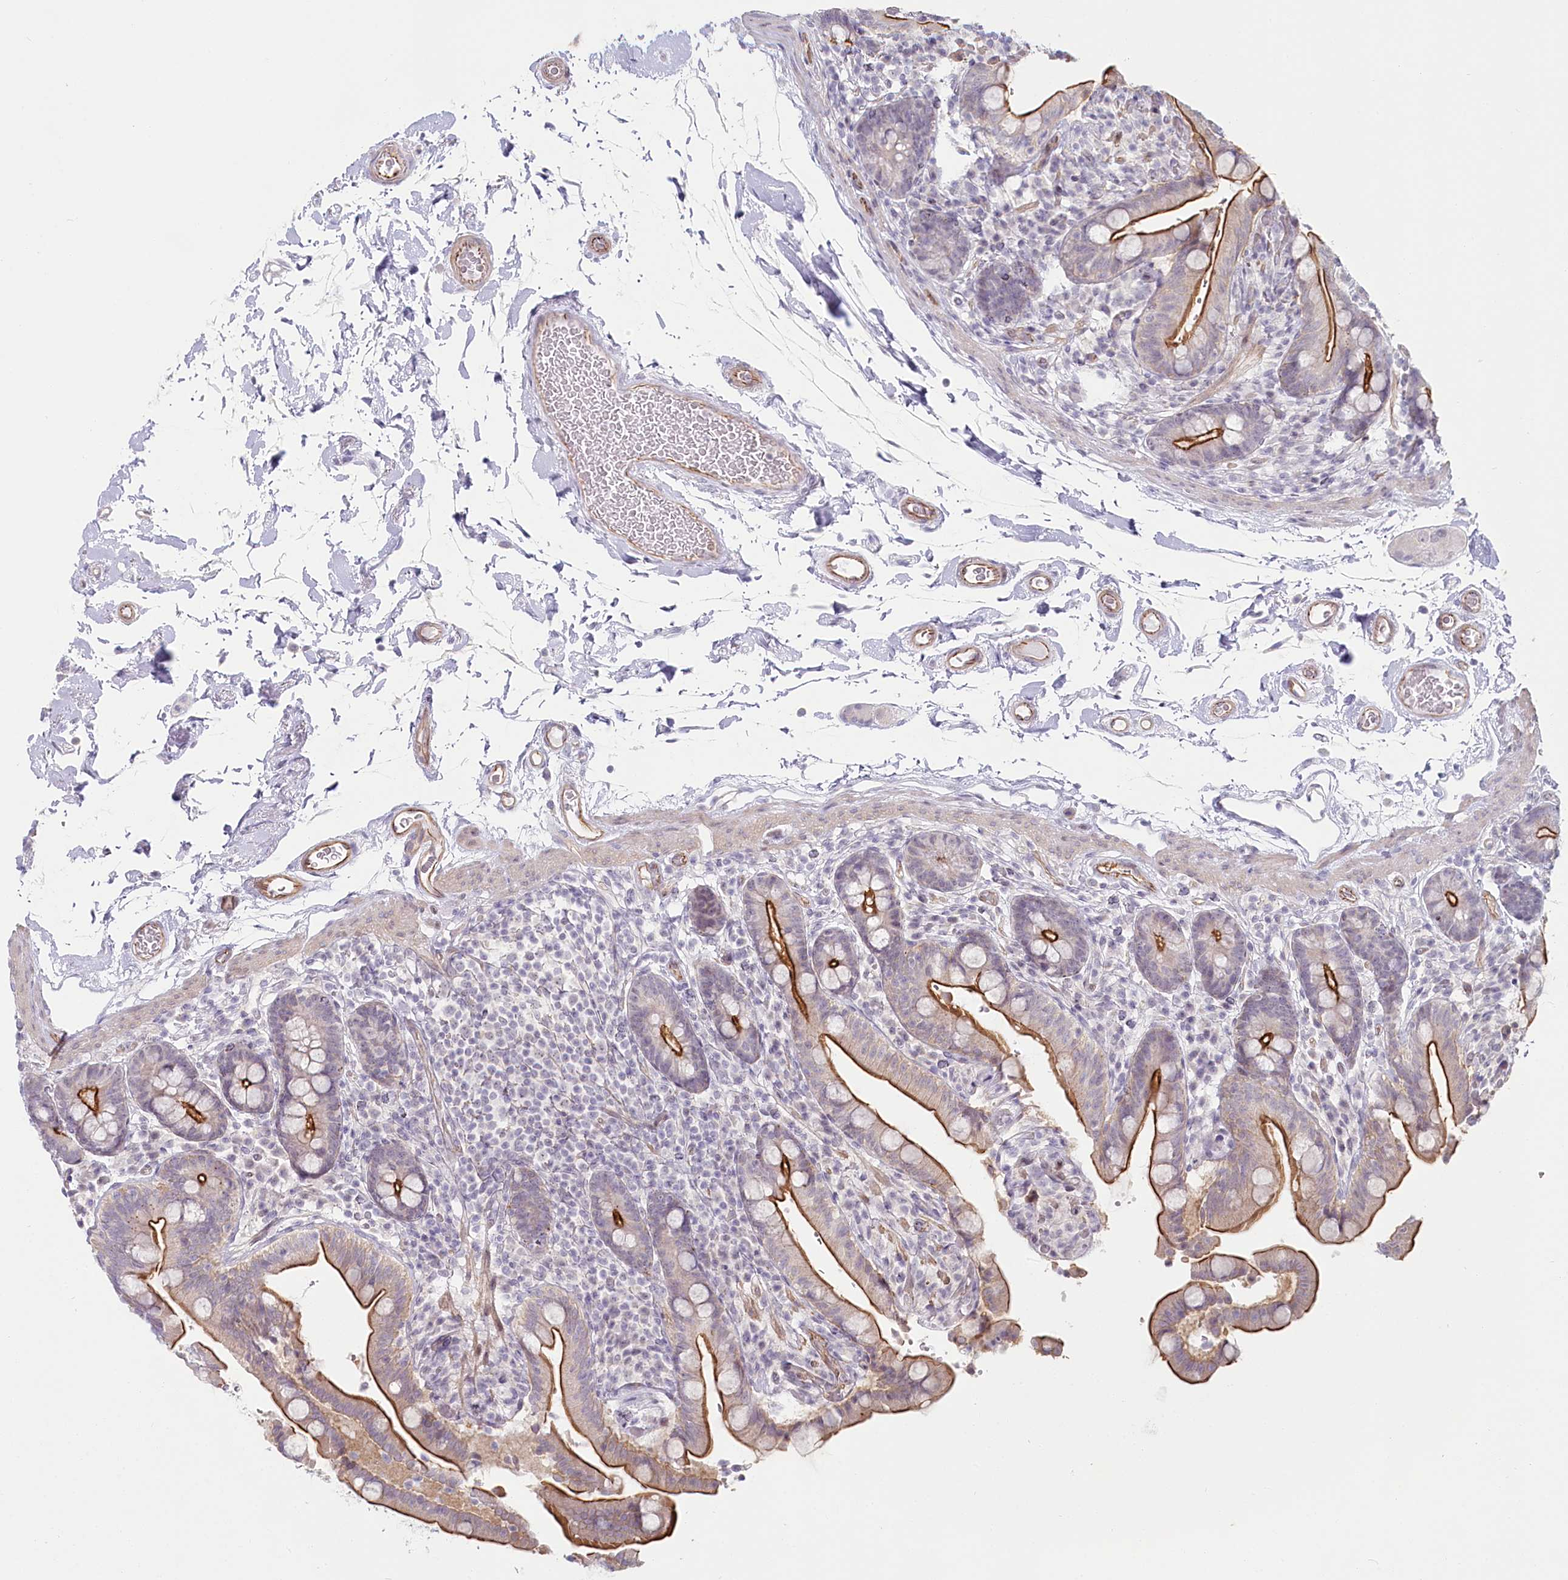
{"staining": {"intensity": "moderate", "quantity": "25%-75%", "location": "cytoplasmic/membranous"}, "tissue": "colon", "cell_type": "Endothelial cells", "image_type": "normal", "snomed": [{"axis": "morphology", "description": "Normal tissue, NOS"}, {"axis": "topography", "description": "Smooth muscle"}, {"axis": "topography", "description": "Colon"}], "caption": "This is a photomicrograph of IHC staining of benign colon, which shows moderate staining in the cytoplasmic/membranous of endothelial cells.", "gene": "ABHD8", "patient": {"sex": "male", "age": 73}}